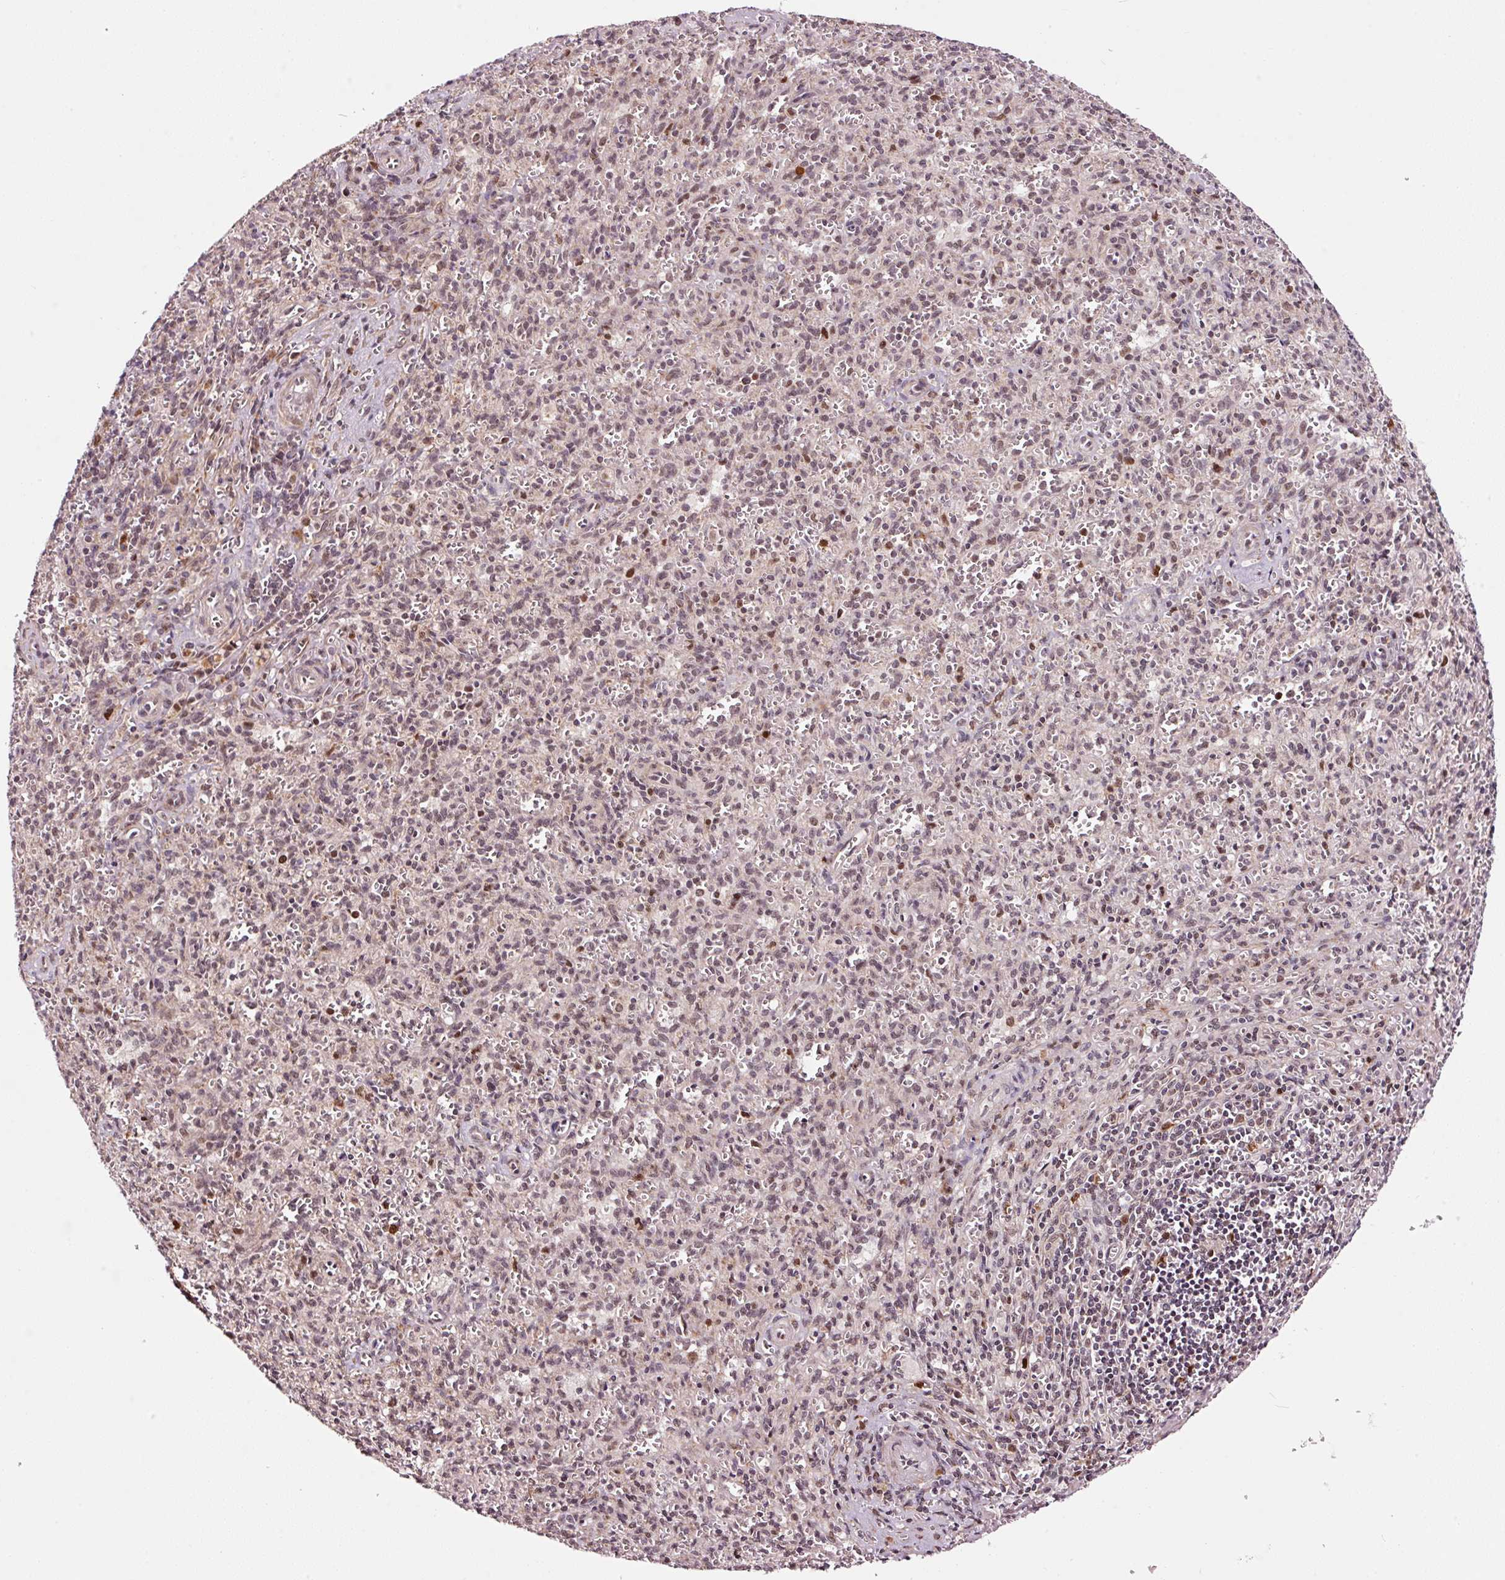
{"staining": {"intensity": "weak", "quantity": "25%-75%", "location": "nuclear"}, "tissue": "spleen", "cell_type": "Cells in red pulp", "image_type": "normal", "snomed": [{"axis": "morphology", "description": "Normal tissue, NOS"}, {"axis": "topography", "description": "Spleen"}], "caption": "DAB immunohistochemical staining of normal spleen reveals weak nuclear protein staining in about 25%-75% of cells in red pulp.", "gene": "RFC4", "patient": {"sex": "female", "age": 26}}